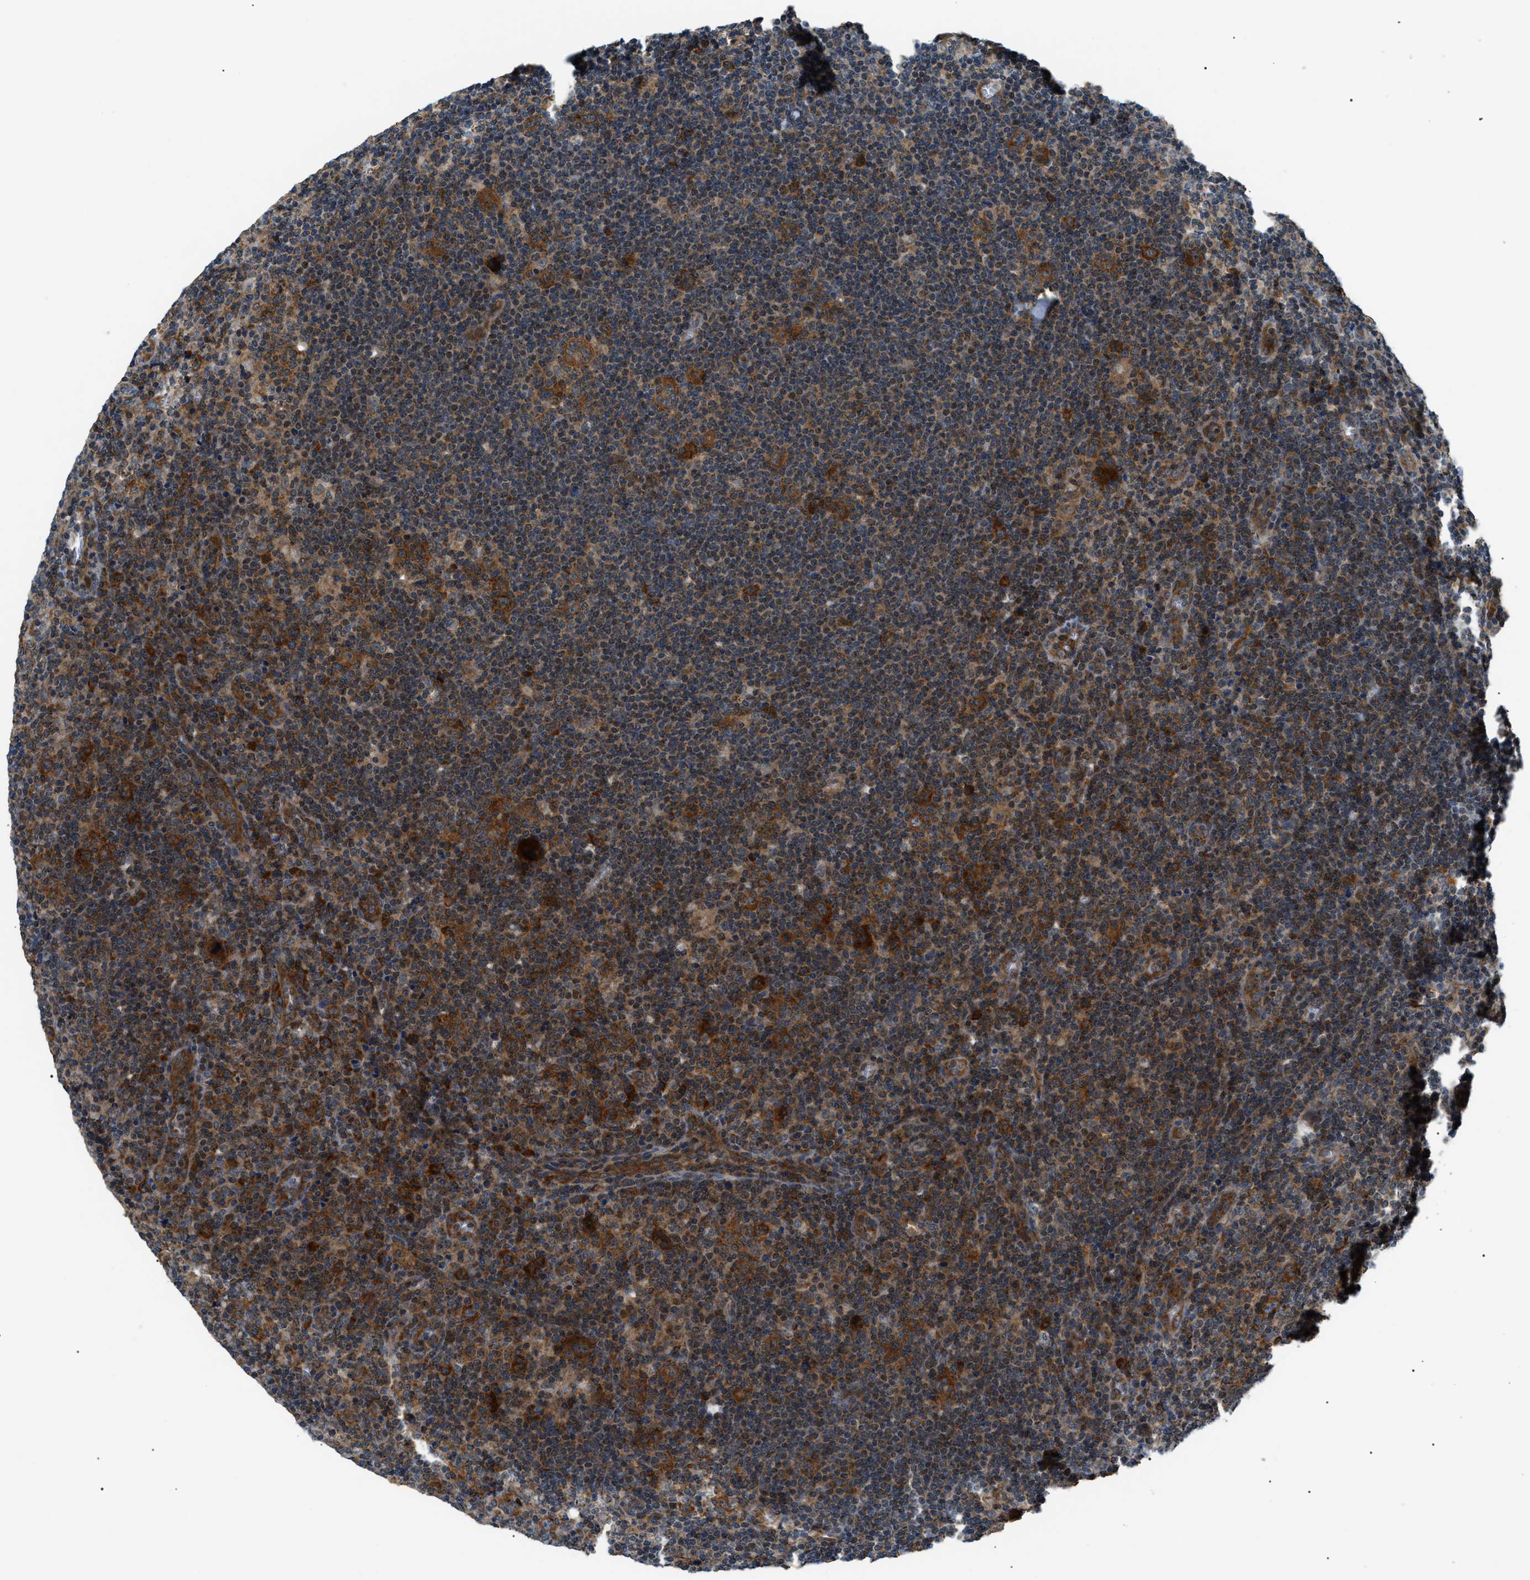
{"staining": {"intensity": "strong", "quantity": ">75%", "location": "cytoplasmic/membranous"}, "tissue": "lymphoma", "cell_type": "Tumor cells", "image_type": "cancer", "snomed": [{"axis": "morphology", "description": "Hodgkin's disease, NOS"}, {"axis": "topography", "description": "Lymph node"}], "caption": "A micrograph of human lymphoma stained for a protein shows strong cytoplasmic/membranous brown staining in tumor cells. The staining is performed using DAB brown chromogen to label protein expression. The nuclei are counter-stained blue using hematoxylin.", "gene": "SRPK1", "patient": {"sex": "female", "age": 57}}